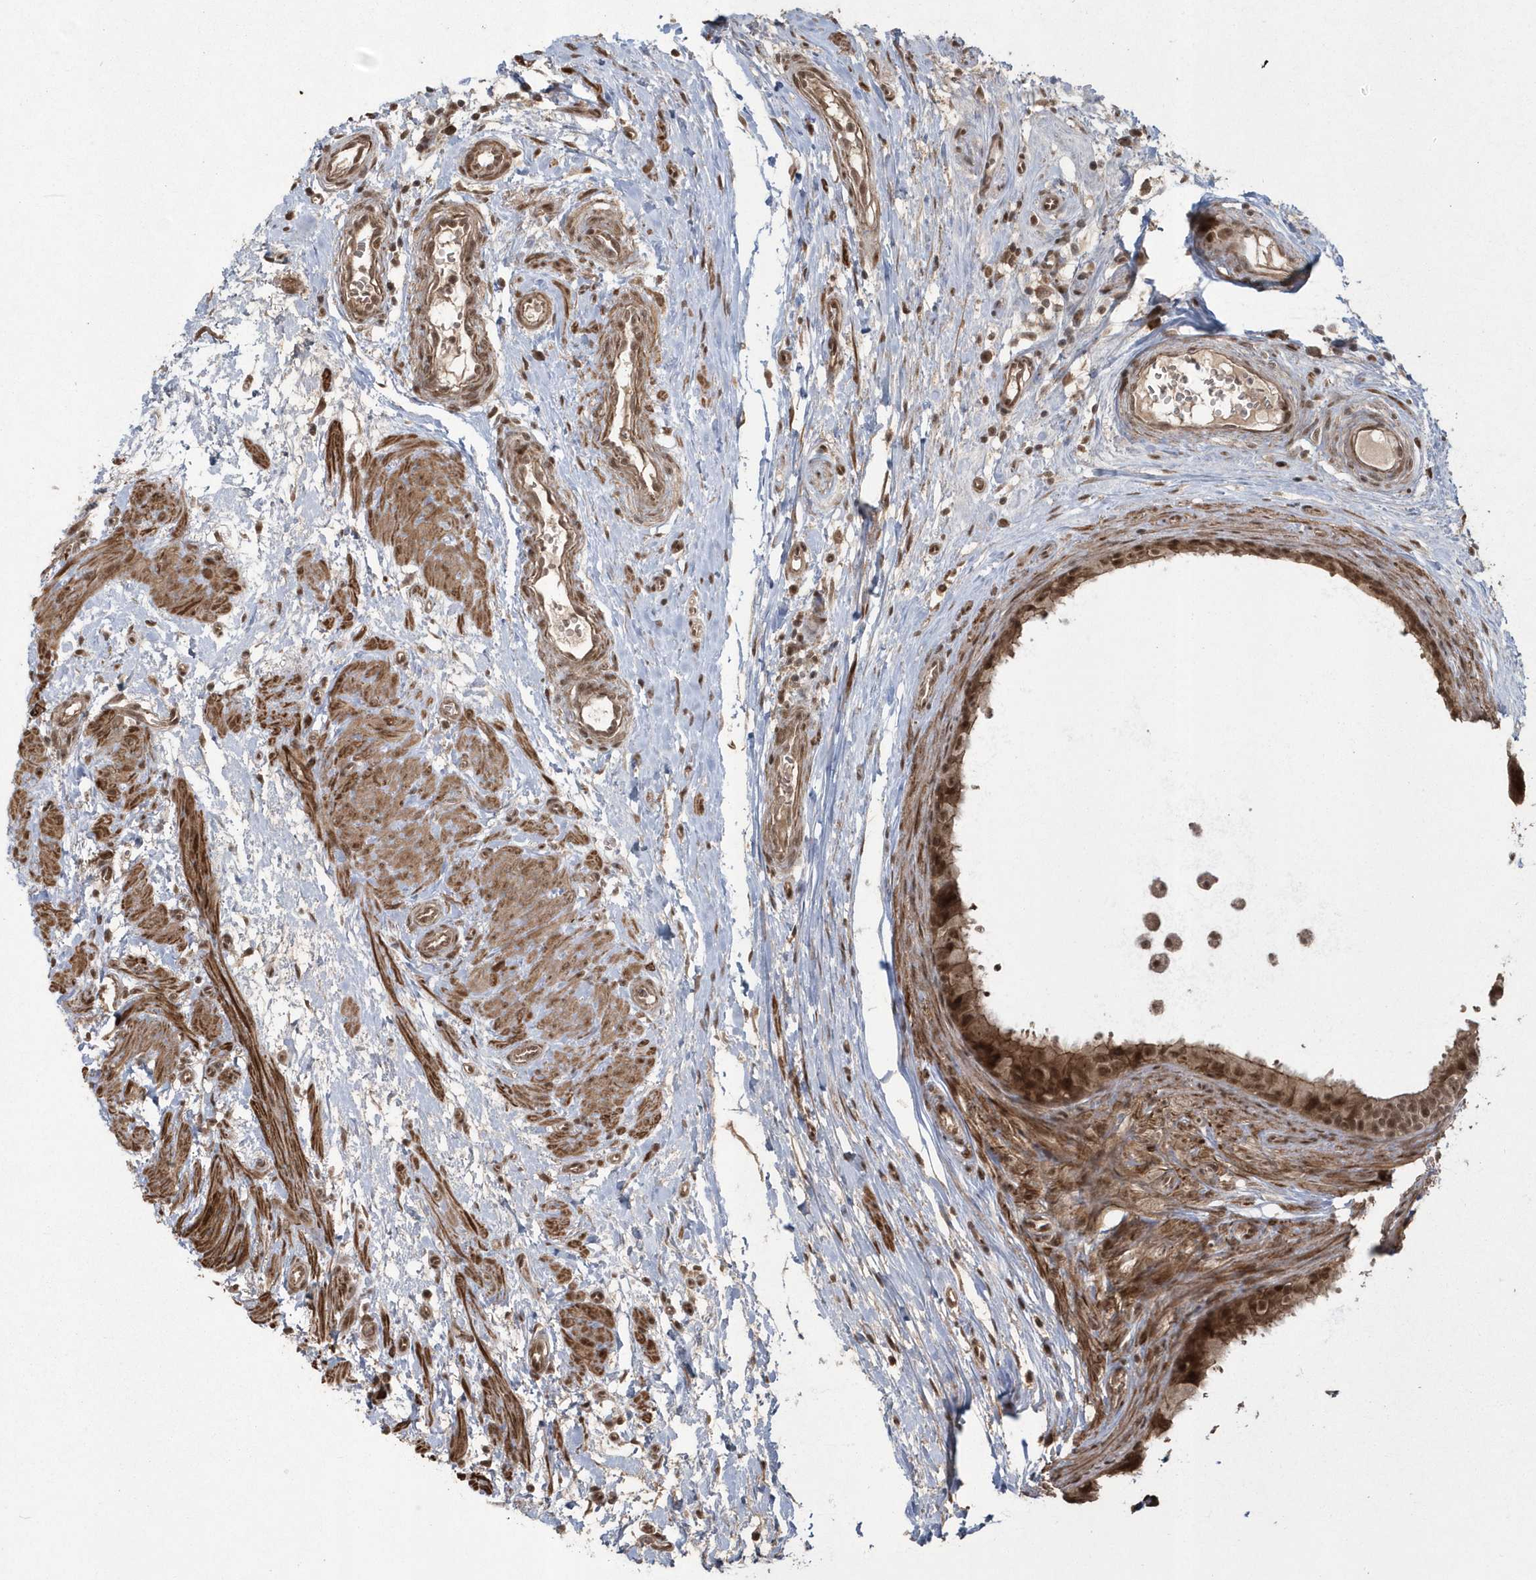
{"staining": {"intensity": "moderate", "quantity": ">75%", "location": "cytoplasmic/membranous,nuclear"}, "tissue": "epididymis", "cell_type": "Glandular cells", "image_type": "normal", "snomed": [{"axis": "morphology", "description": "Normal tissue, NOS"}, {"axis": "morphology", "description": "Inflammation, NOS"}, {"axis": "topography", "description": "Epididymis"}], "caption": "Benign epididymis reveals moderate cytoplasmic/membranous,nuclear staining in approximately >75% of glandular cells.", "gene": "EPB41L4A", "patient": {"sex": "male", "age": 85}}